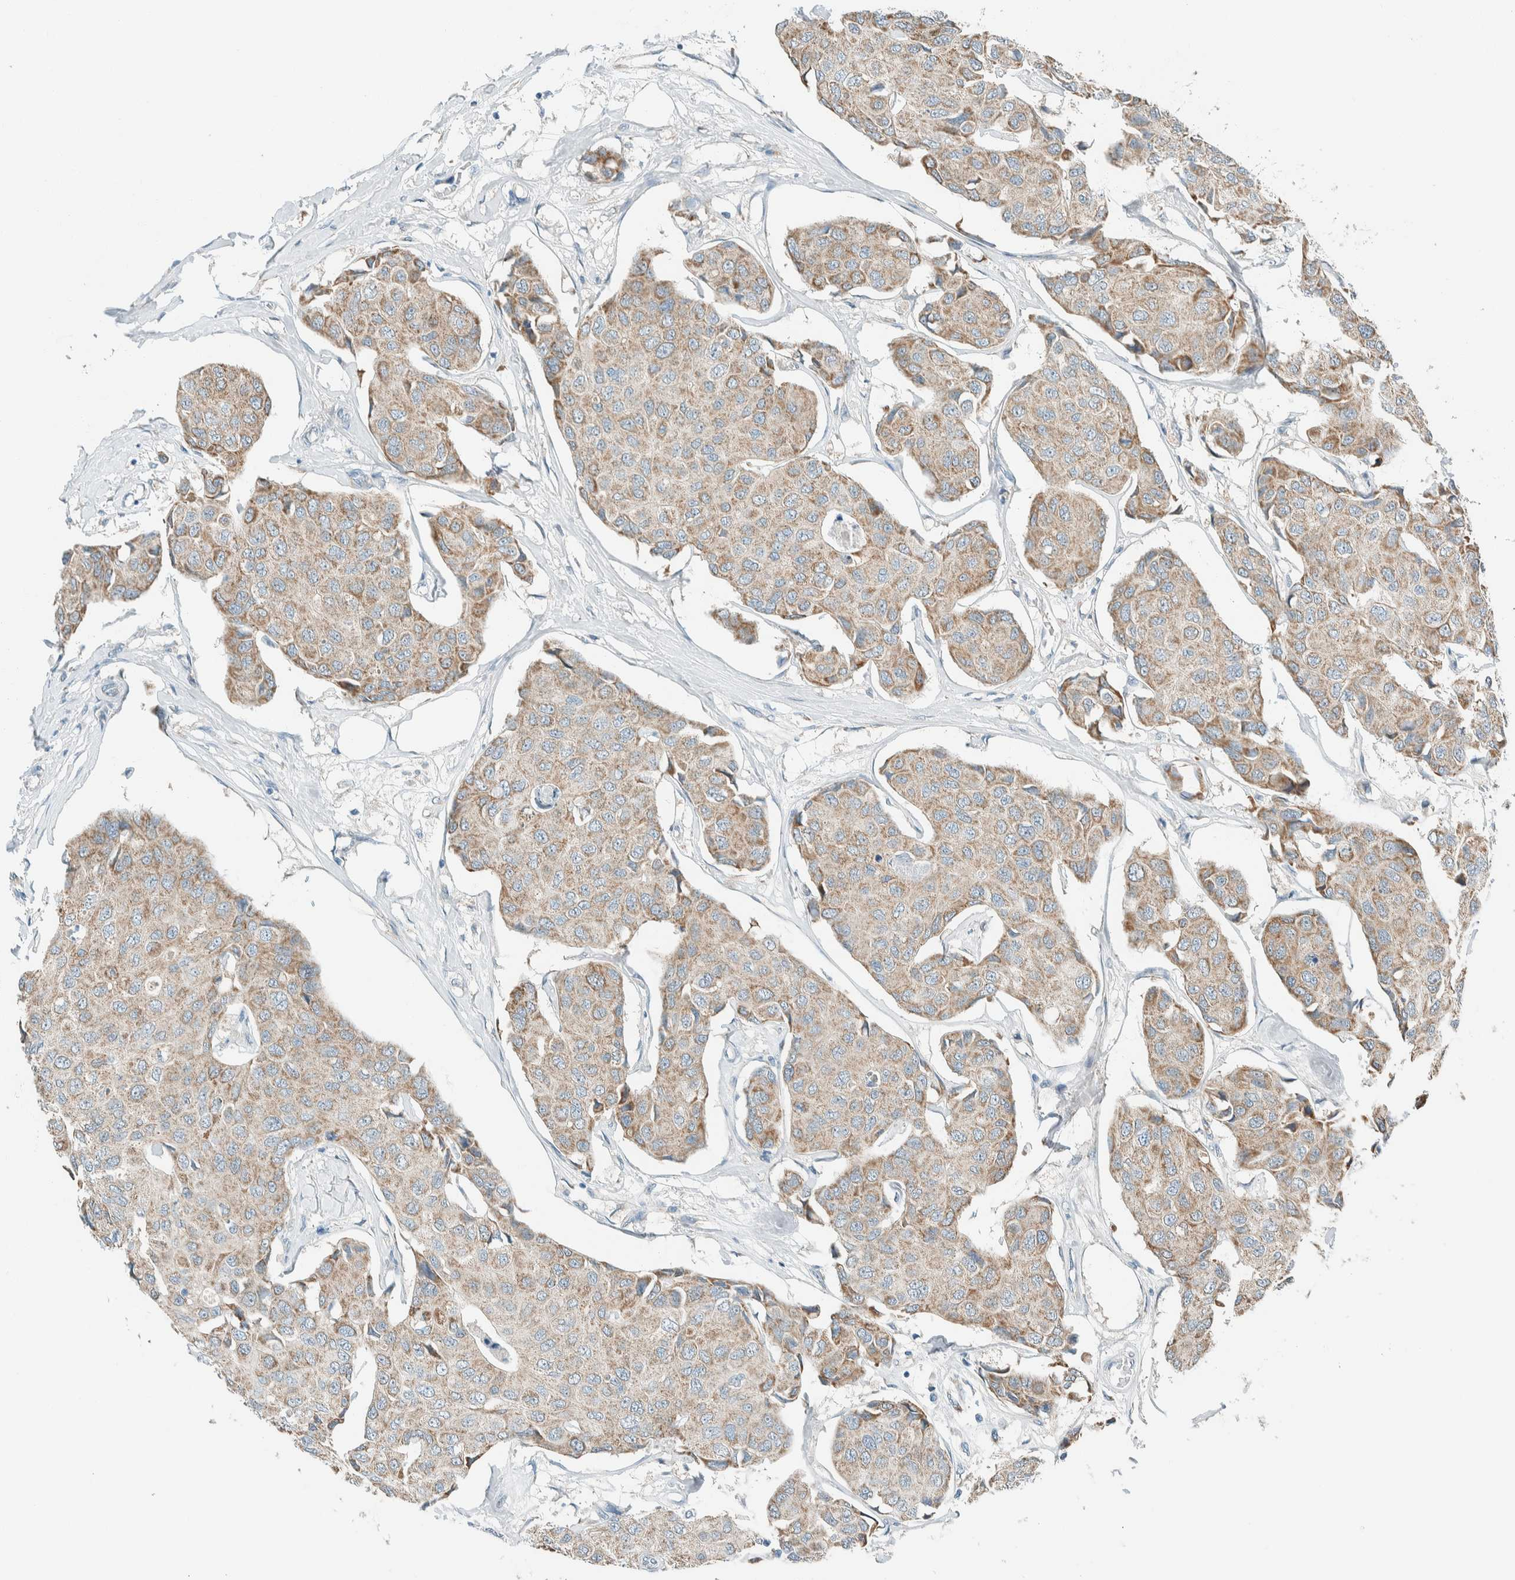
{"staining": {"intensity": "weak", "quantity": ">75%", "location": "cytoplasmic/membranous"}, "tissue": "breast cancer", "cell_type": "Tumor cells", "image_type": "cancer", "snomed": [{"axis": "morphology", "description": "Duct carcinoma"}, {"axis": "topography", "description": "Breast"}], "caption": "Protein staining shows weak cytoplasmic/membranous expression in about >75% of tumor cells in breast cancer.", "gene": "ALDH7A1", "patient": {"sex": "female", "age": 80}}